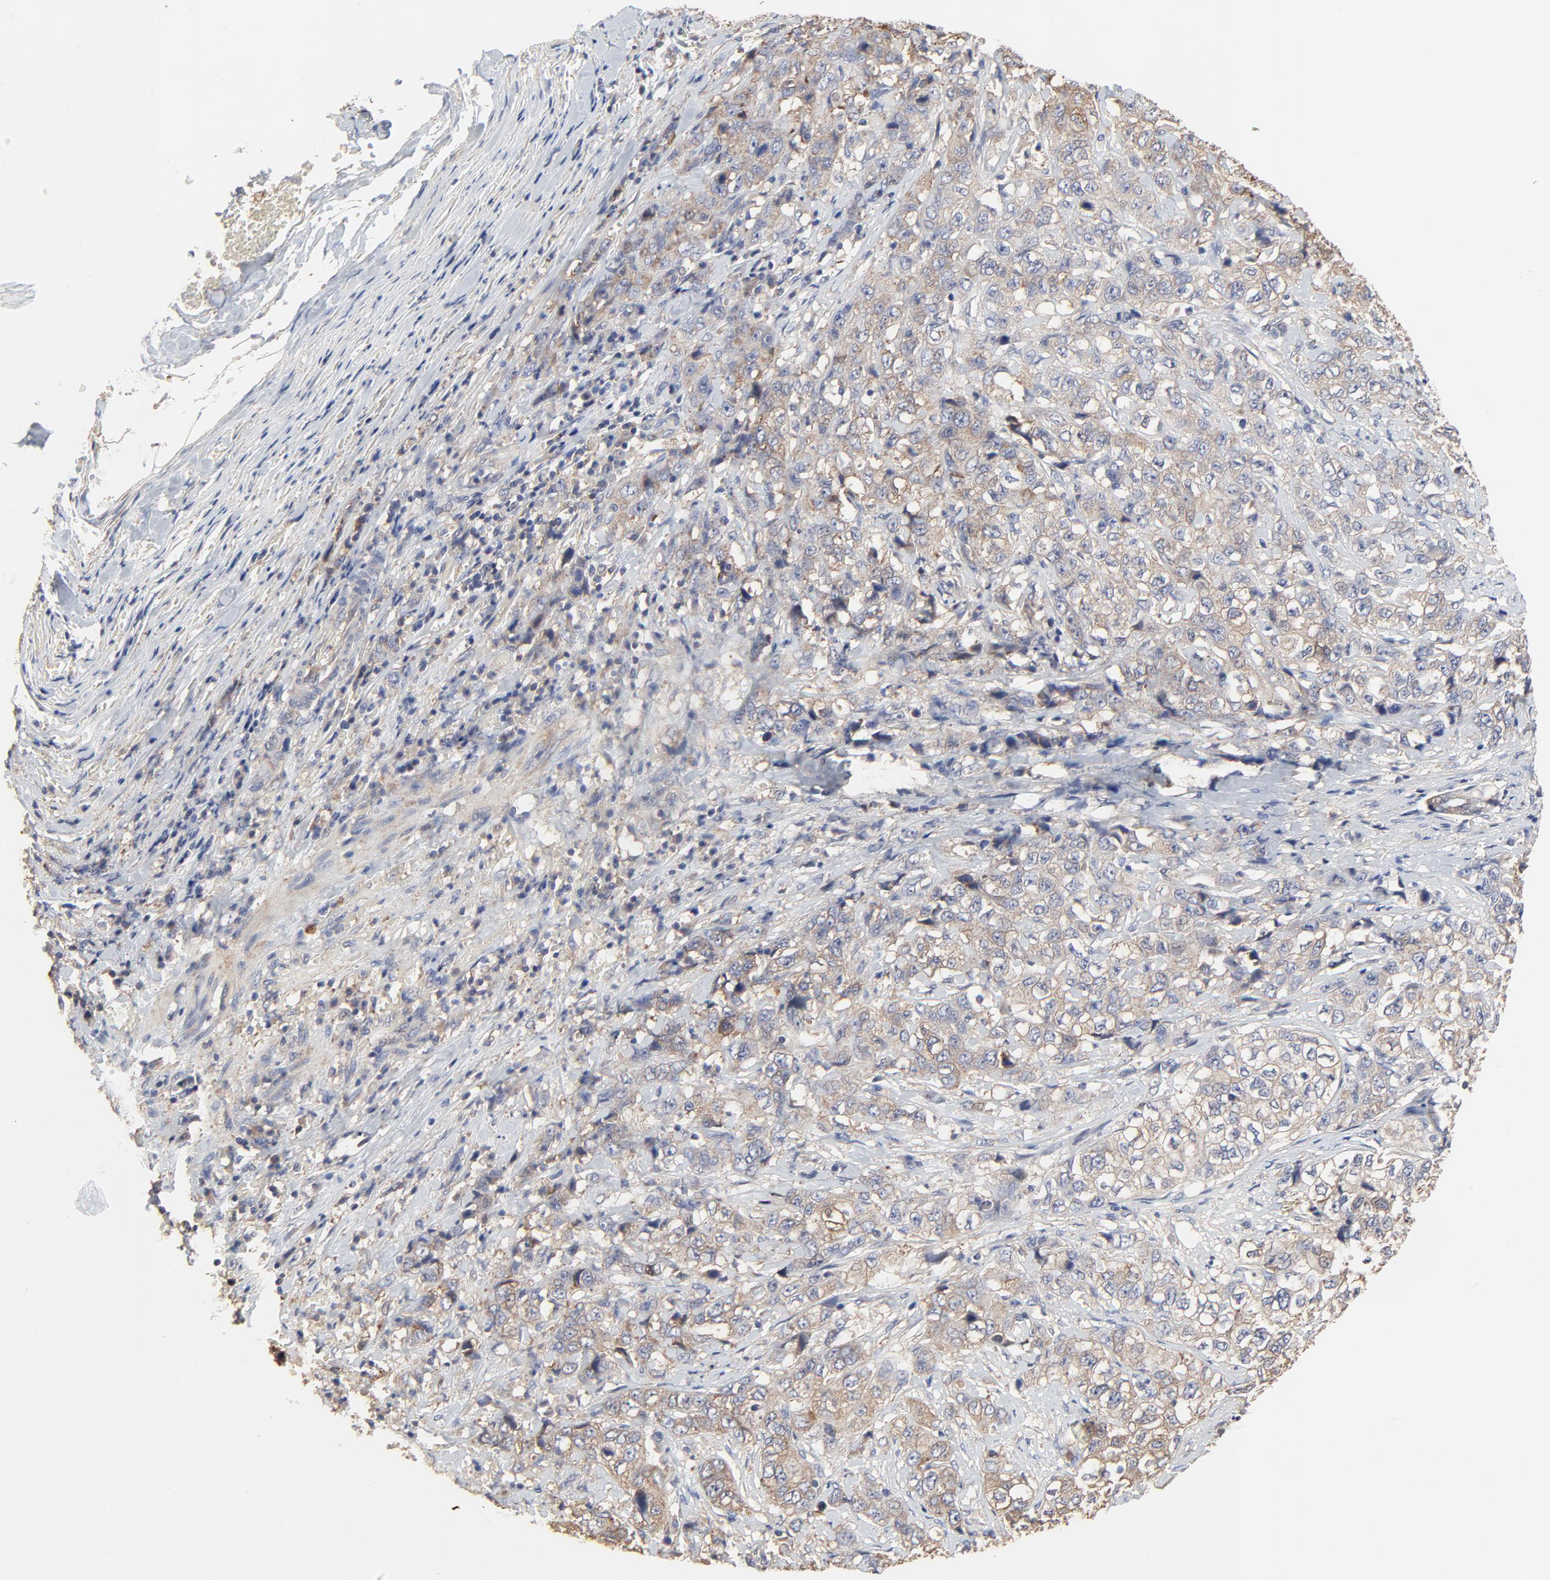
{"staining": {"intensity": "weak", "quantity": ">75%", "location": "cytoplasmic/membranous"}, "tissue": "stomach cancer", "cell_type": "Tumor cells", "image_type": "cancer", "snomed": [{"axis": "morphology", "description": "Adenocarcinoma, NOS"}, {"axis": "topography", "description": "Stomach"}], "caption": "Immunohistochemistry staining of stomach cancer, which exhibits low levels of weak cytoplasmic/membranous staining in approximately >75% of tumor cells indicating weak cytoplasmic/membranous protein positivity. The staining was performed using DAB (brown) for protein detection and nuclei were counterstained in hematoxylin (blue).", "gene": "NXF3", "patient": {"sex": "male", "age": 48}}